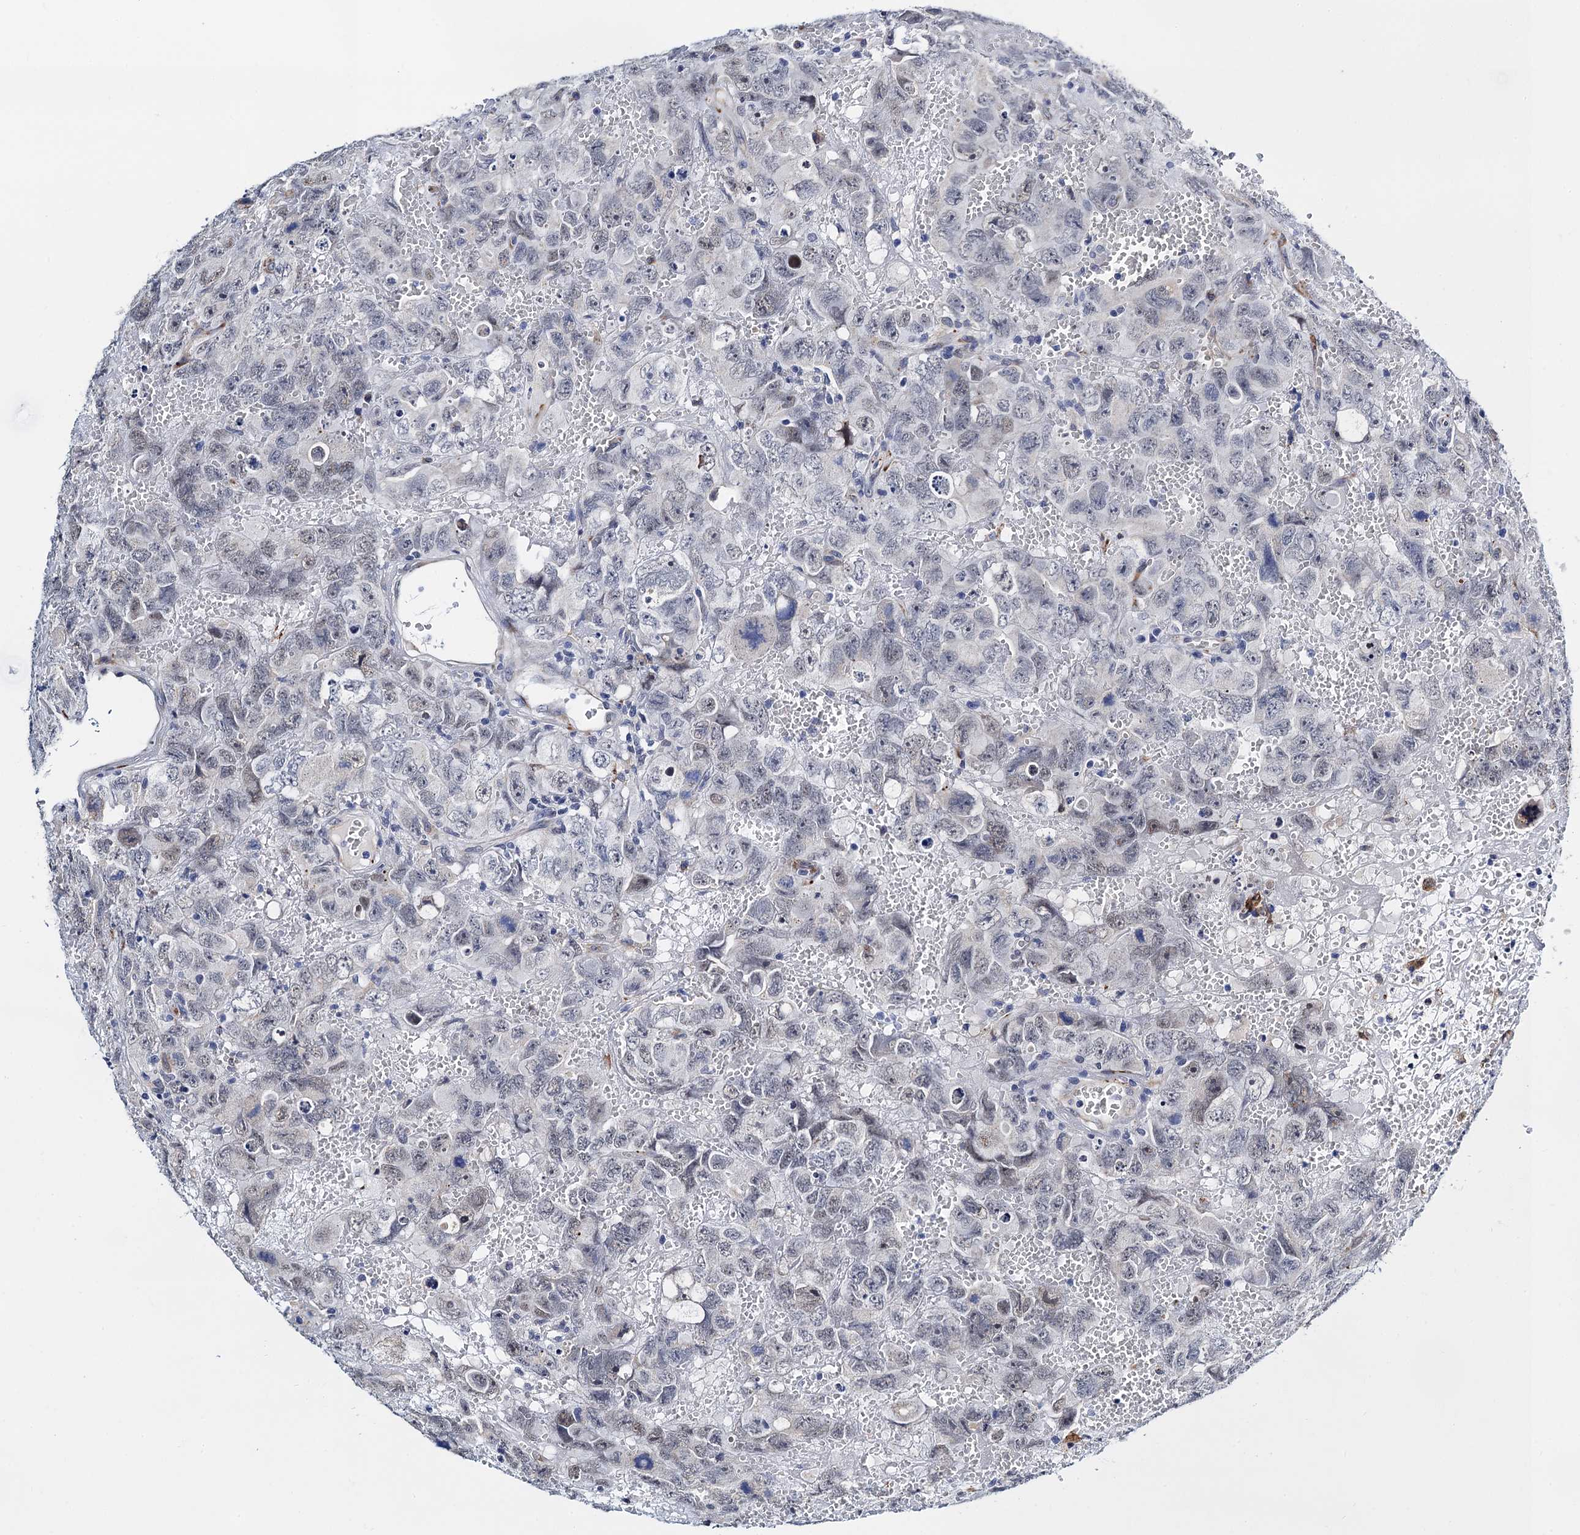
{"staining": {"intensity": "weak", "quantity": "<25%", "location": "nuclear"}, "tissue": "testis cancer", "cell_type": "Tumor cells", "image_type": "cancer", "snomed": [{"axis": "morphology", "description": "Carcinoma, Embryonal, NOS"}, {"axis": "topography", "description": "Testis"}], "caption": "Human testis embryonal carcinoma stained for a protein using immunohistochemistry (IHC) demonstrates no expression in tumor cells.", "gene": "SLC7A10", "patient": {"sex": "male", "age": 45}}